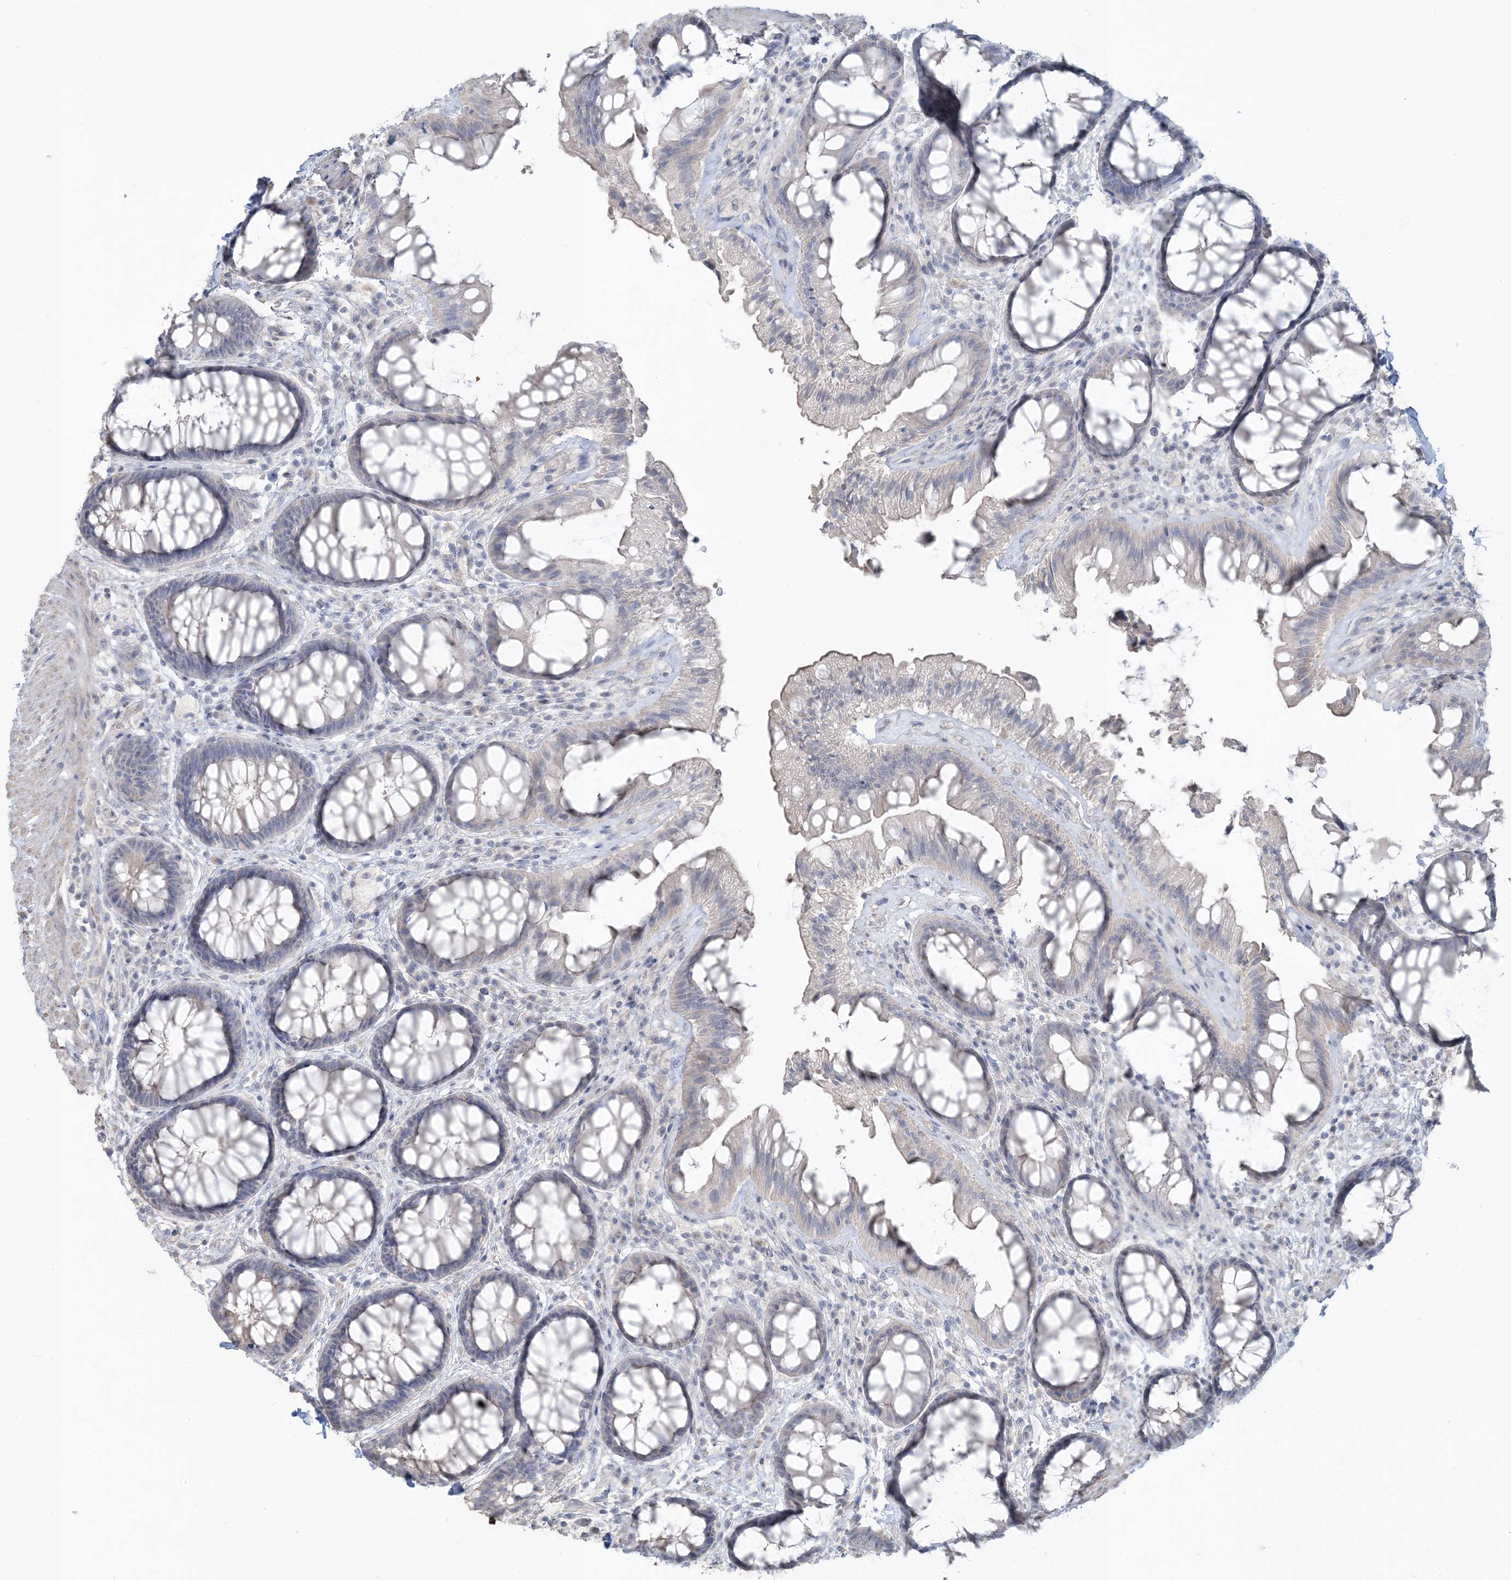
{"staining": {"intensity": "negative", "quantity": "none", "location": "none"}, "tissue": "rectum", "cell_type": "Glandular cells", "image_type": "normal", "snomed": [{"axis": "morphology", "description": "Normal tissue, NOS"}, {"axis": "topography", "description": "Rectum"}], "caption": "DAB (3,3'-diaminobenzidine) immunohistochemical staining of benign human rectum demonstrates no significant positivity in glandular cells.", "gene": "NPHS2", "patient": {"sex": "female", "age": 46}}